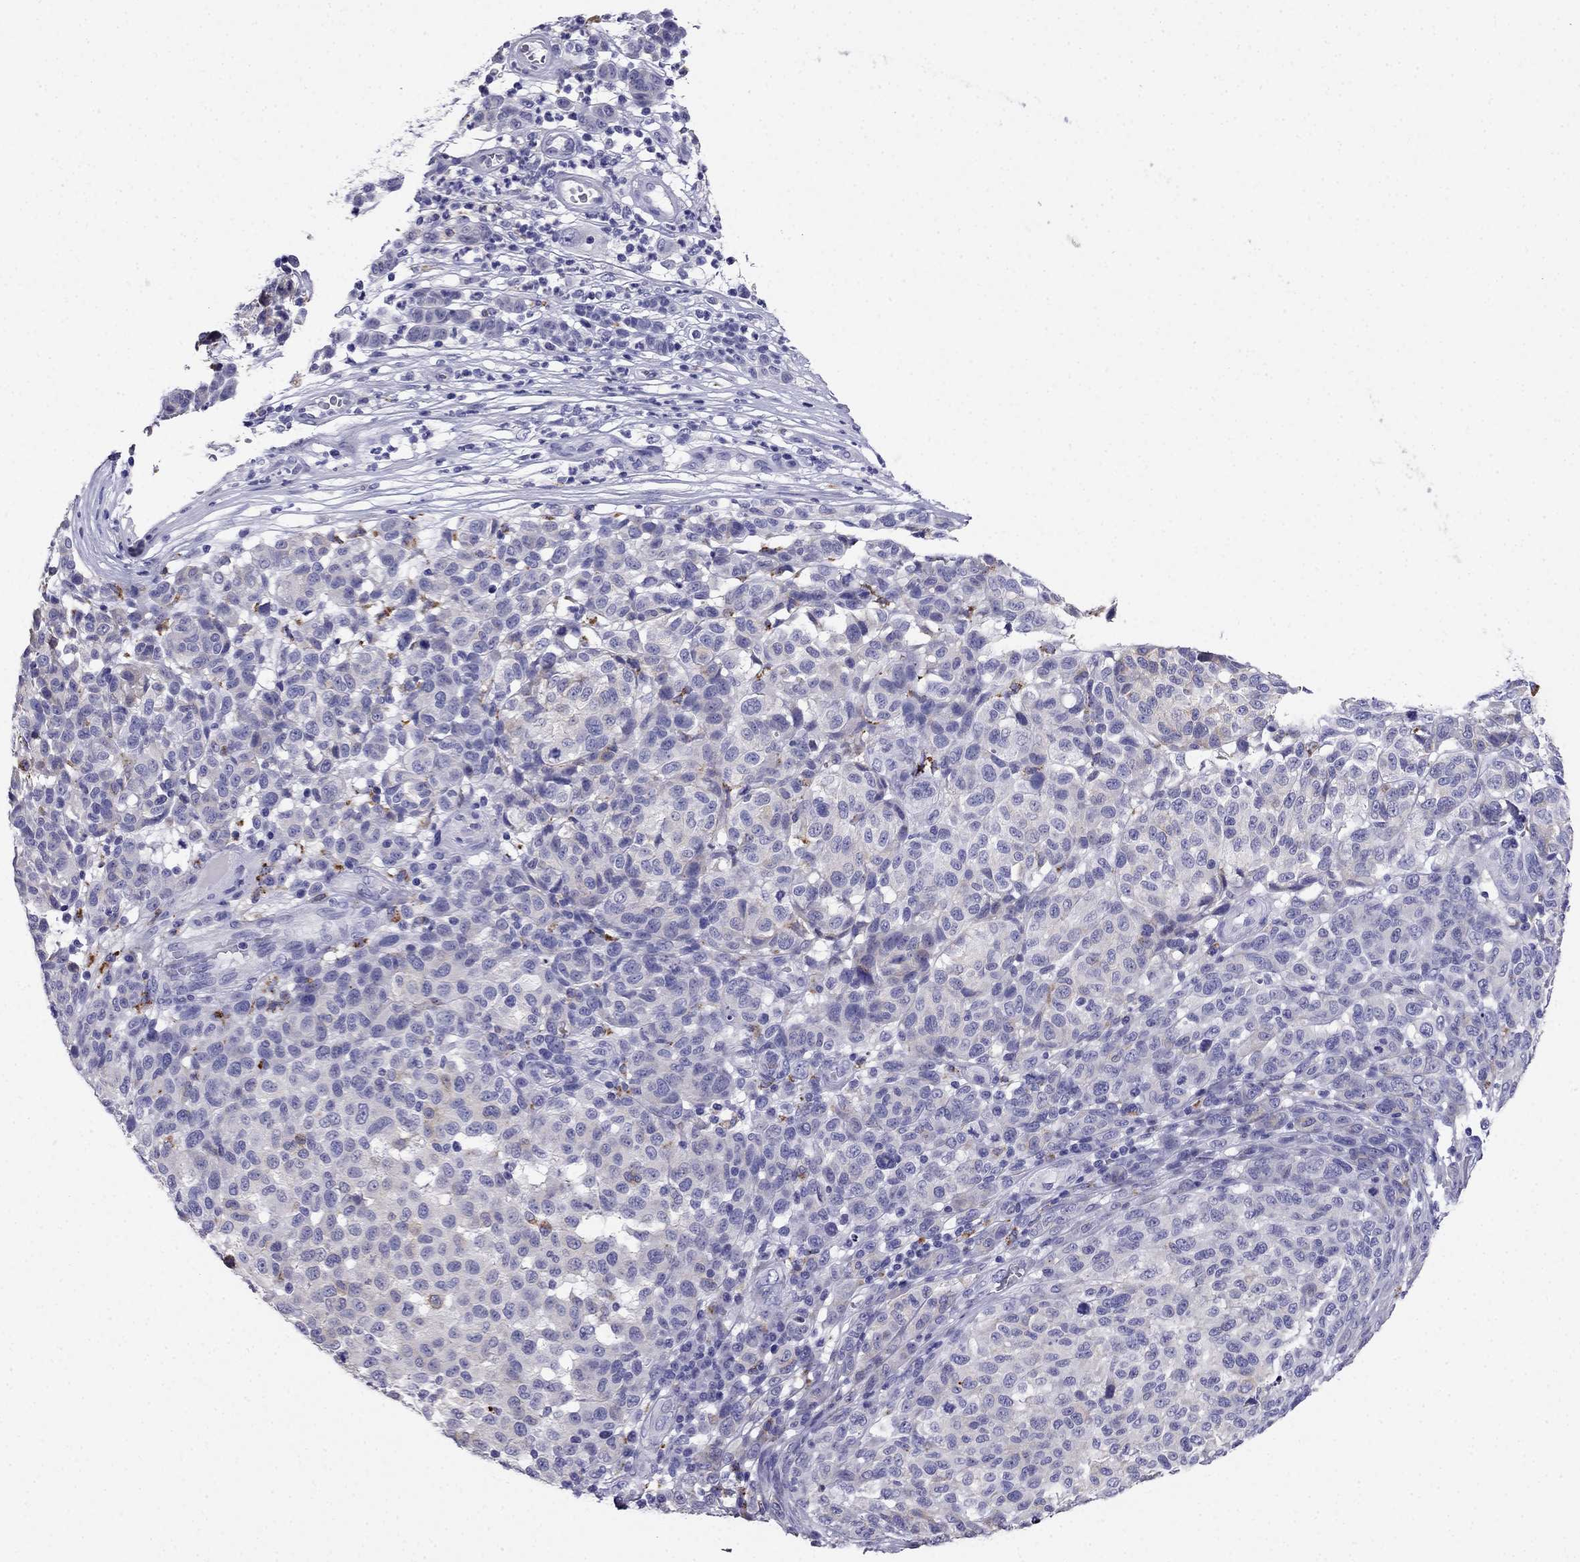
{"staining": {"intensity": "negative", "quantity": "none", "location": "none"}, "tissue": "melanoma", "cell_type": "Tumor cells", "image_type": "cancer", "snomed": [{"axis": "morphology", "description": "Malignant melanoma, NOS"}, {"axis": "topography", "description": "Skin"}], "caption": "DAB immunohistochemical staining of human melanoma displays no significant staining in tumor cells.", "gene": "PTH", "patient": {"sex": "male", "age": 59}}